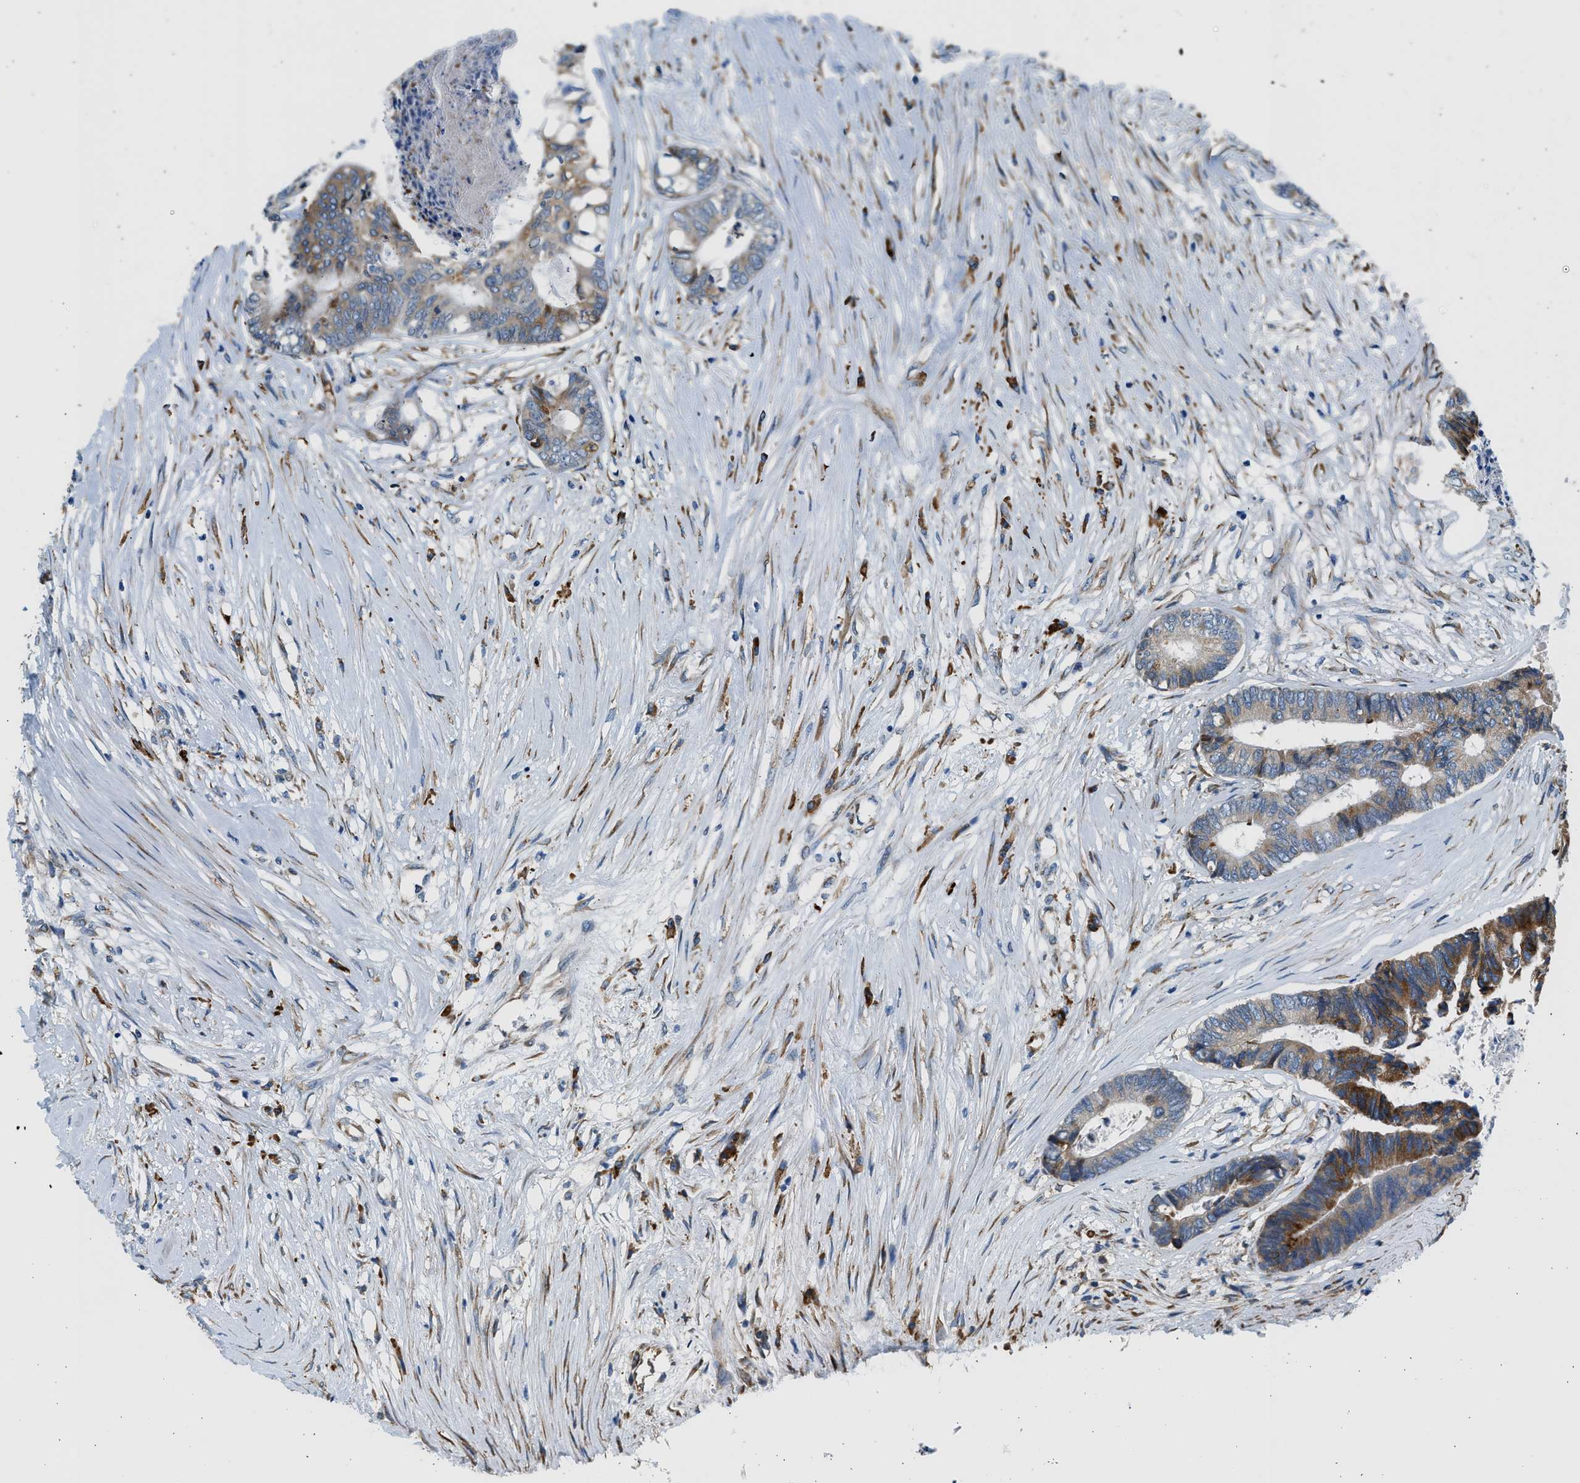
{"staining": {"intensity": "strong", "quantity": "<25%", "location": "cytoplasmic/membranous"}, "tissue": "colorectal cancer", "cell_type": "Tumor cells", "image_type": "cancer", "snomed": [{"axis": "morphology", "description": "Adenocarcinoma, NOS"}, {"axis": "topography", "description": "Rectum"}], "caption": "High-power microscopy captured an immunohistochemistry image of colorectal cancer (adenocarcinoma), revealing strong cytoplasmic/membranous expression in approximately <25% of tumor cells. The staining was performed using DAB, with brown indicating positive protein expression. Nuclei are stained blue with hematoxylin.", "gene": "CNTN6", "patient": {"sex": "male", "age": 63}}